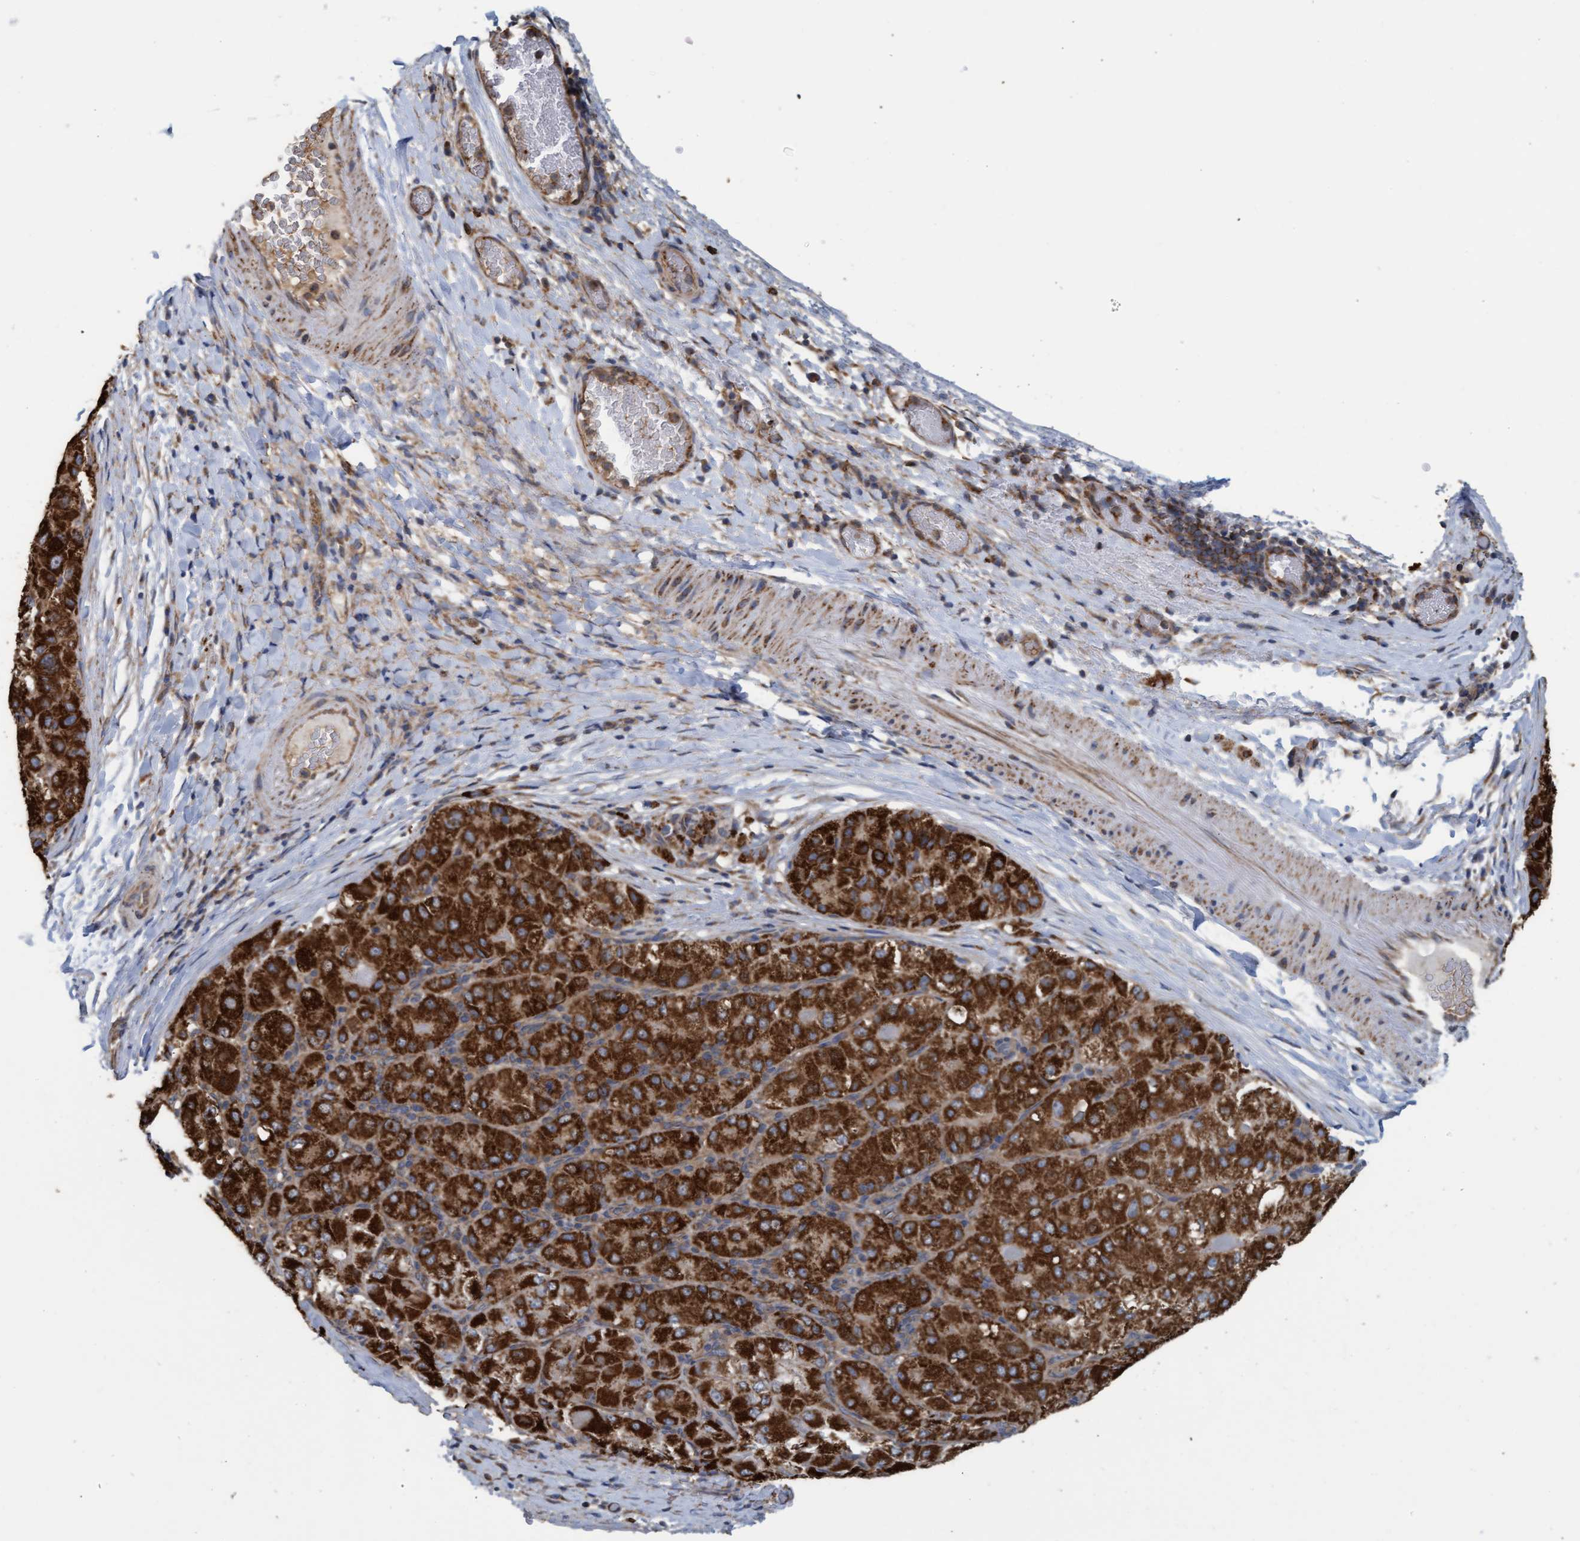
{"staining": {"intensity": "strong", "quantity": ">75%", "location": "cytoplasmic/membranous"}, "tissue": "liver cancer", "cell_type": "Tumor cells", "image_type": "cancer", "snomed": [{"axis": "morphology", "description": "Carcinoma, Hepatocellular, NOS"}, {"axis": "topography", "description": "Liver"}], "caption": "Protein expression by immunohistochemistry (IHC) reveals strong cytoplasmic/membranous positivity in about >75% of tumor cells in liver cancer. The staining was performed using DAB (3,3'-diaminobenzidine) to visualize the protein expression in brown, while the nuclei were stained in blue with hematoxylin (Magnification: 20x).", "gene": "LRSAM1", "patient": {"sex": "male", "age": 80}}